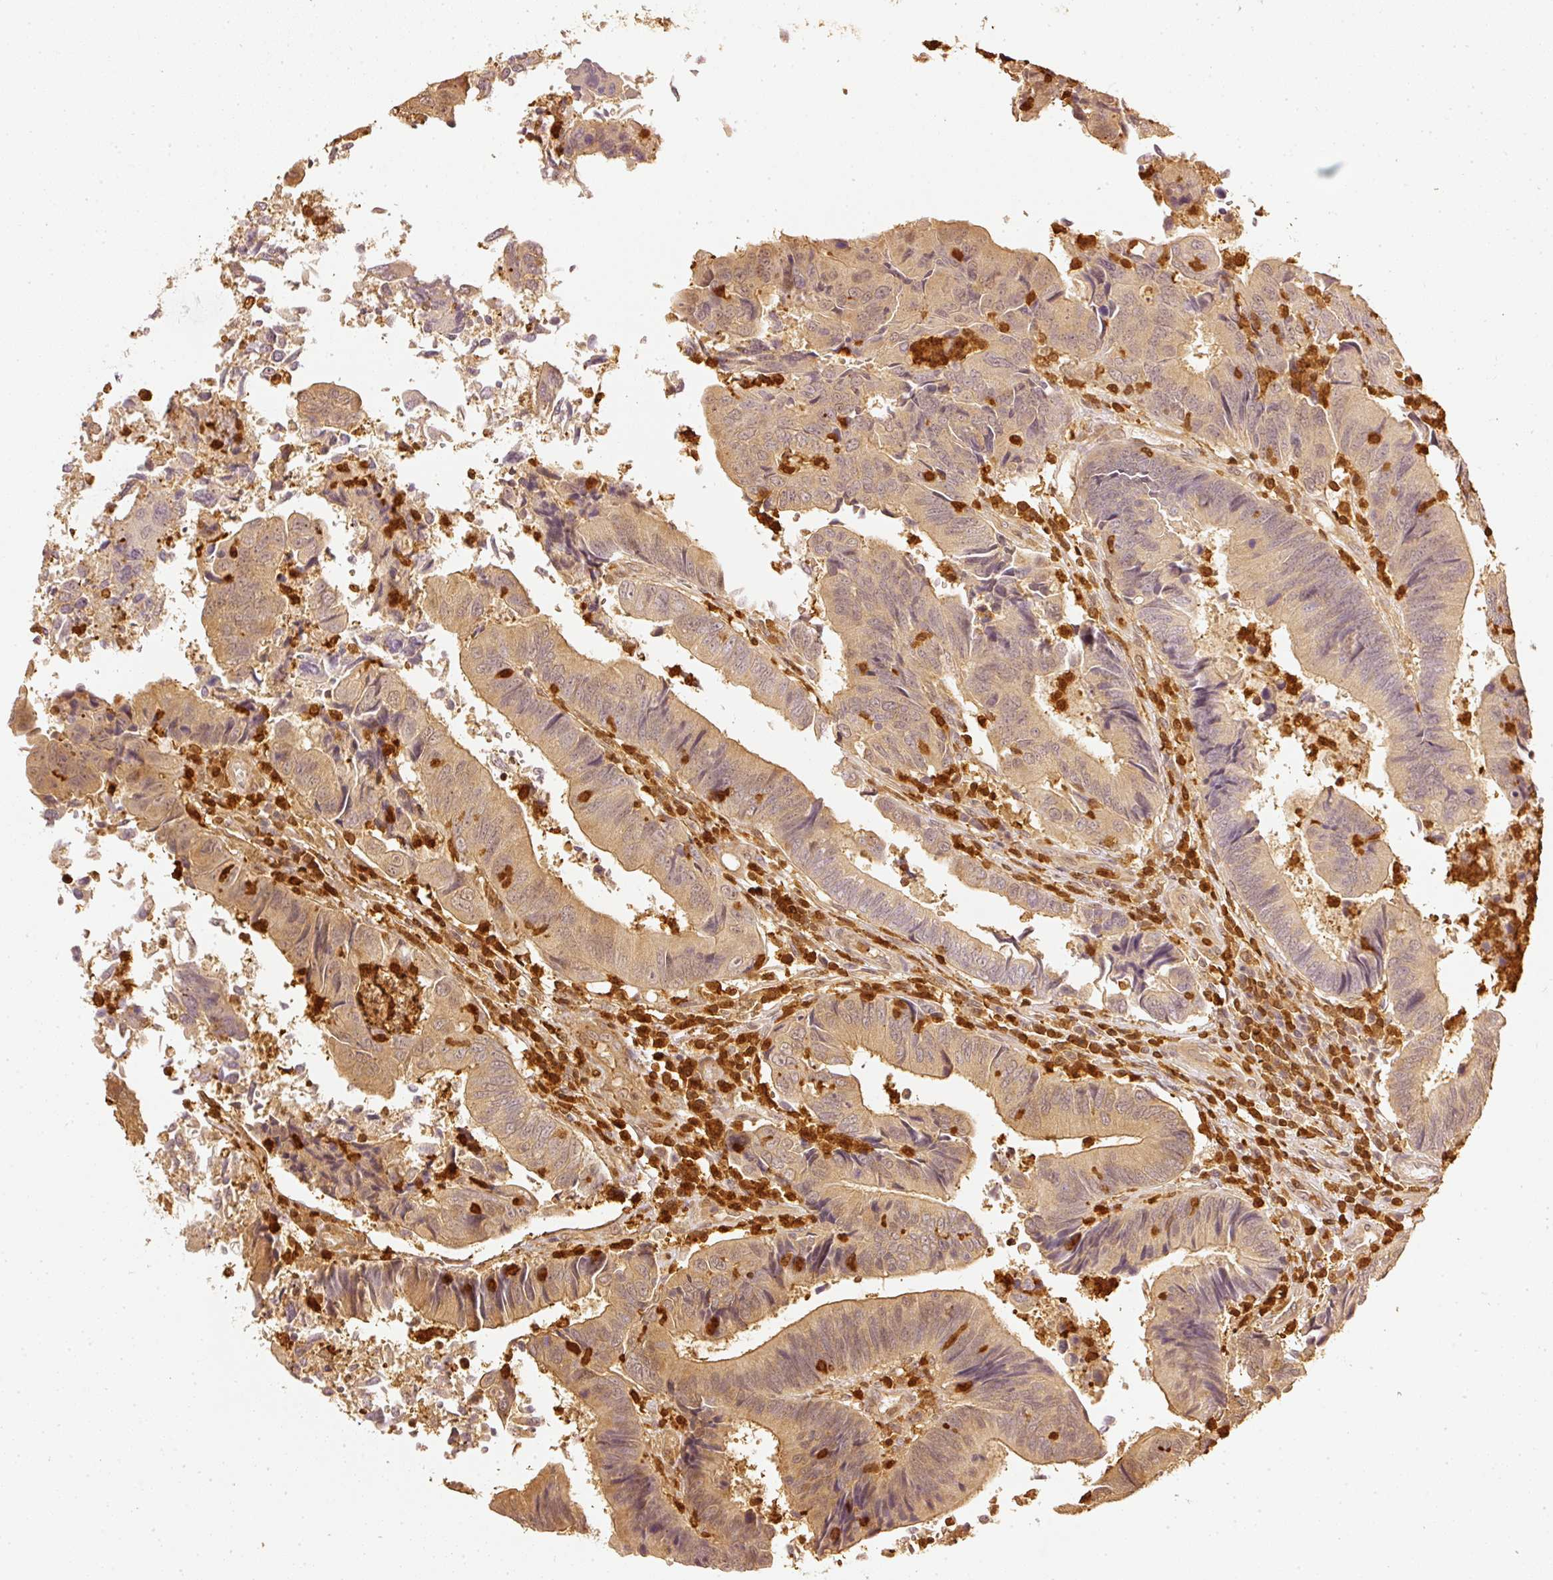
{"staining": {"intensity": "weak", "quantity": ">75%", "location": "cytoplasmic/membranous,nuclear"}, "tissue": "colorectal cancer", "cell_type": "Tumor cells", "image_type": "cancer", "snomed": [{"axis": "morphology", "description": "Adenocarcinoma, NOS"}, {"axis": "topography", "description": "Colon"}], "caption": "A histopathology image of colorectal adenocarcinoma stained for a protein exhibits weak cytoplasmic/membranous and nuclear brown staining in tumor cells.", "gene": "PFN1", "patient": {"sex": "female", "age": 67}}